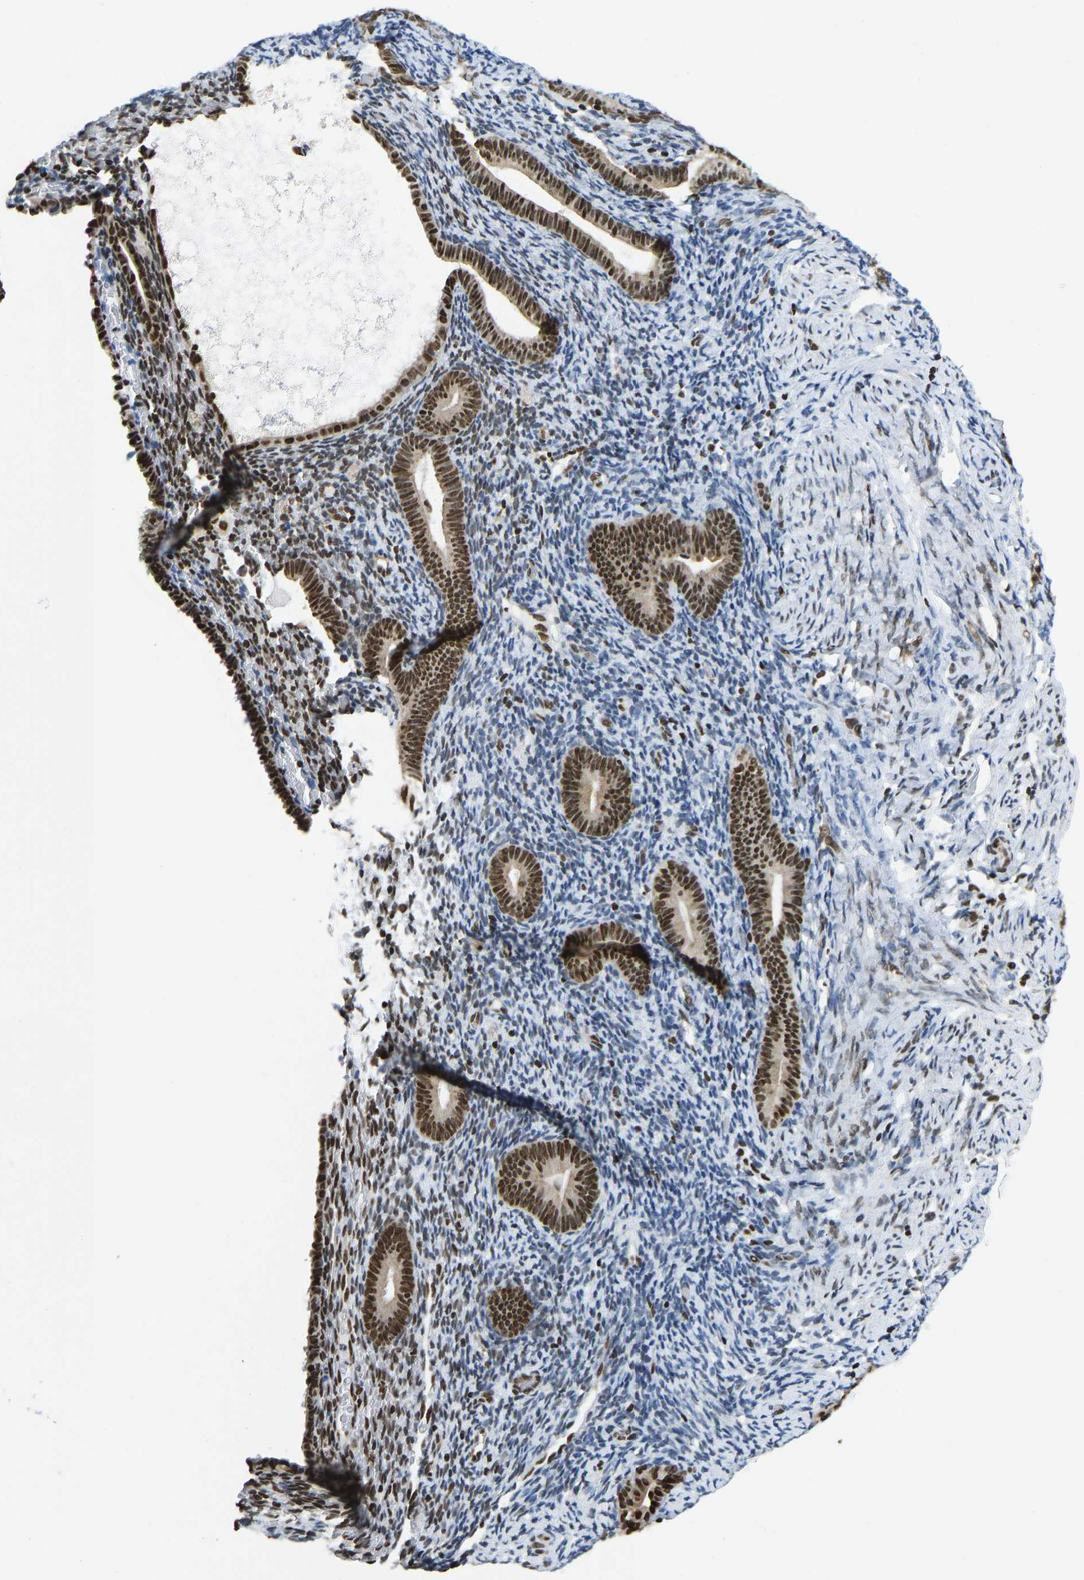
{"staining": {"intensity": "strong", "quantity": "25%-75%", "location": "nuclear"}, "tissue": "endometrium", "cell_type": "Cells in endometrial stroma", "image_type": "normal", "snomed": [{"axis": "morphology", "description": "Normal tissue, NOS"}, {"axis": "topography", "description": "Endometrium"}], "caption": "Endometrium was stained to show a protein in brown. There is high levels of strong nuclear positivity in about 25%-75% of cells in endometrial stroma. (DAB (3,3'-diaminobenzidine) IHC, brown staining for protein, blue staining for nuclei).", "gene": "ZSCAN20", "patient": {"sex": "female", "age": 51}}